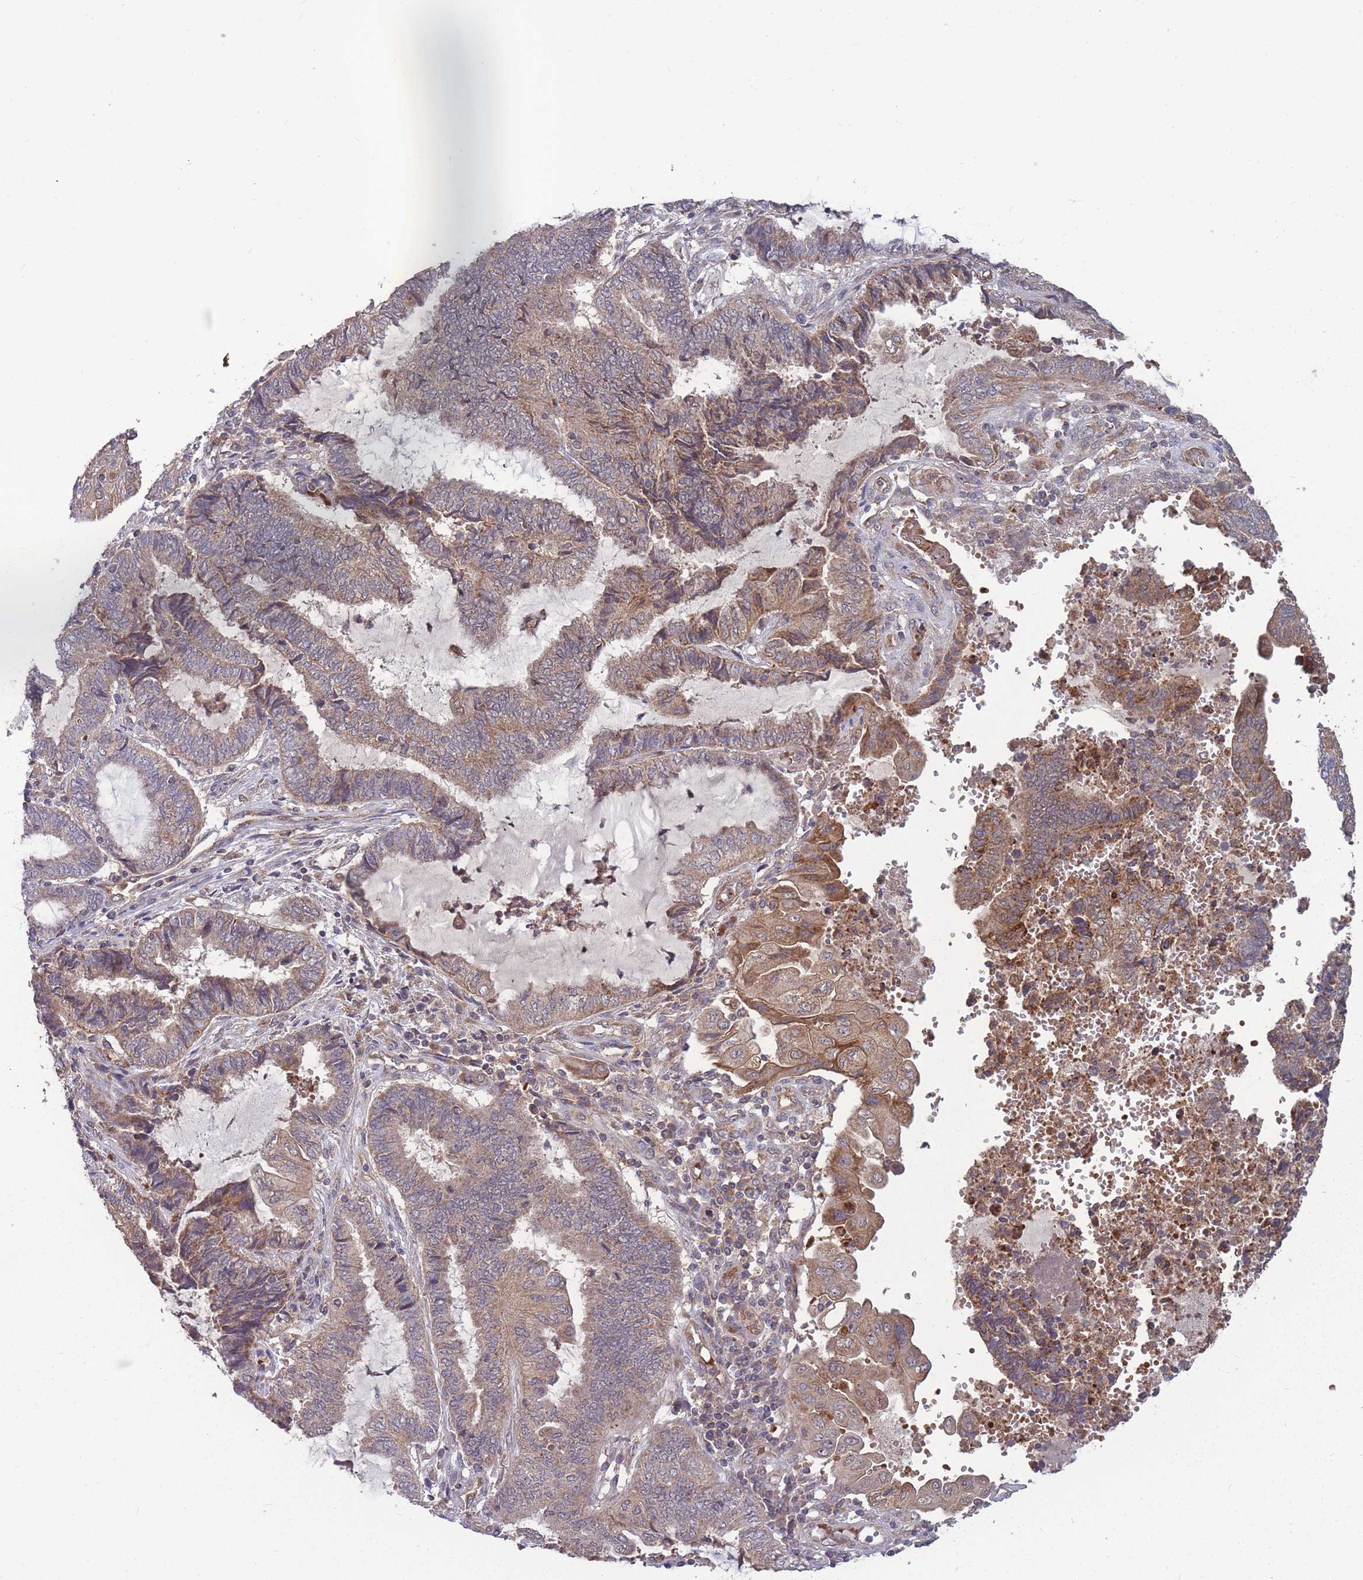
{"staining": {"intensity": "moderate", "quantity": ">75%", "location": "cytoplasmic/membranous"}, "tissue": "endometrial cancer", "cell_type": "Tumor cells", "image_type": "cancer", "snomed": [{"axis": "morphology", "description": "Adenocarcinoma, NOS"}, {"axis": "topography", "description": "Uterus"}, {"axis": "topography", "description": "Endometrium"}], "caption": "About >75% of tumor cells in human adenocarcinoma (endometrial) exhibit moderate cytoplasmic/membranous protein staining as visualized by brown immunohistochemical staining.", "gene": "SLC35B4", "patient": {"sex": "female", "age": 70}}